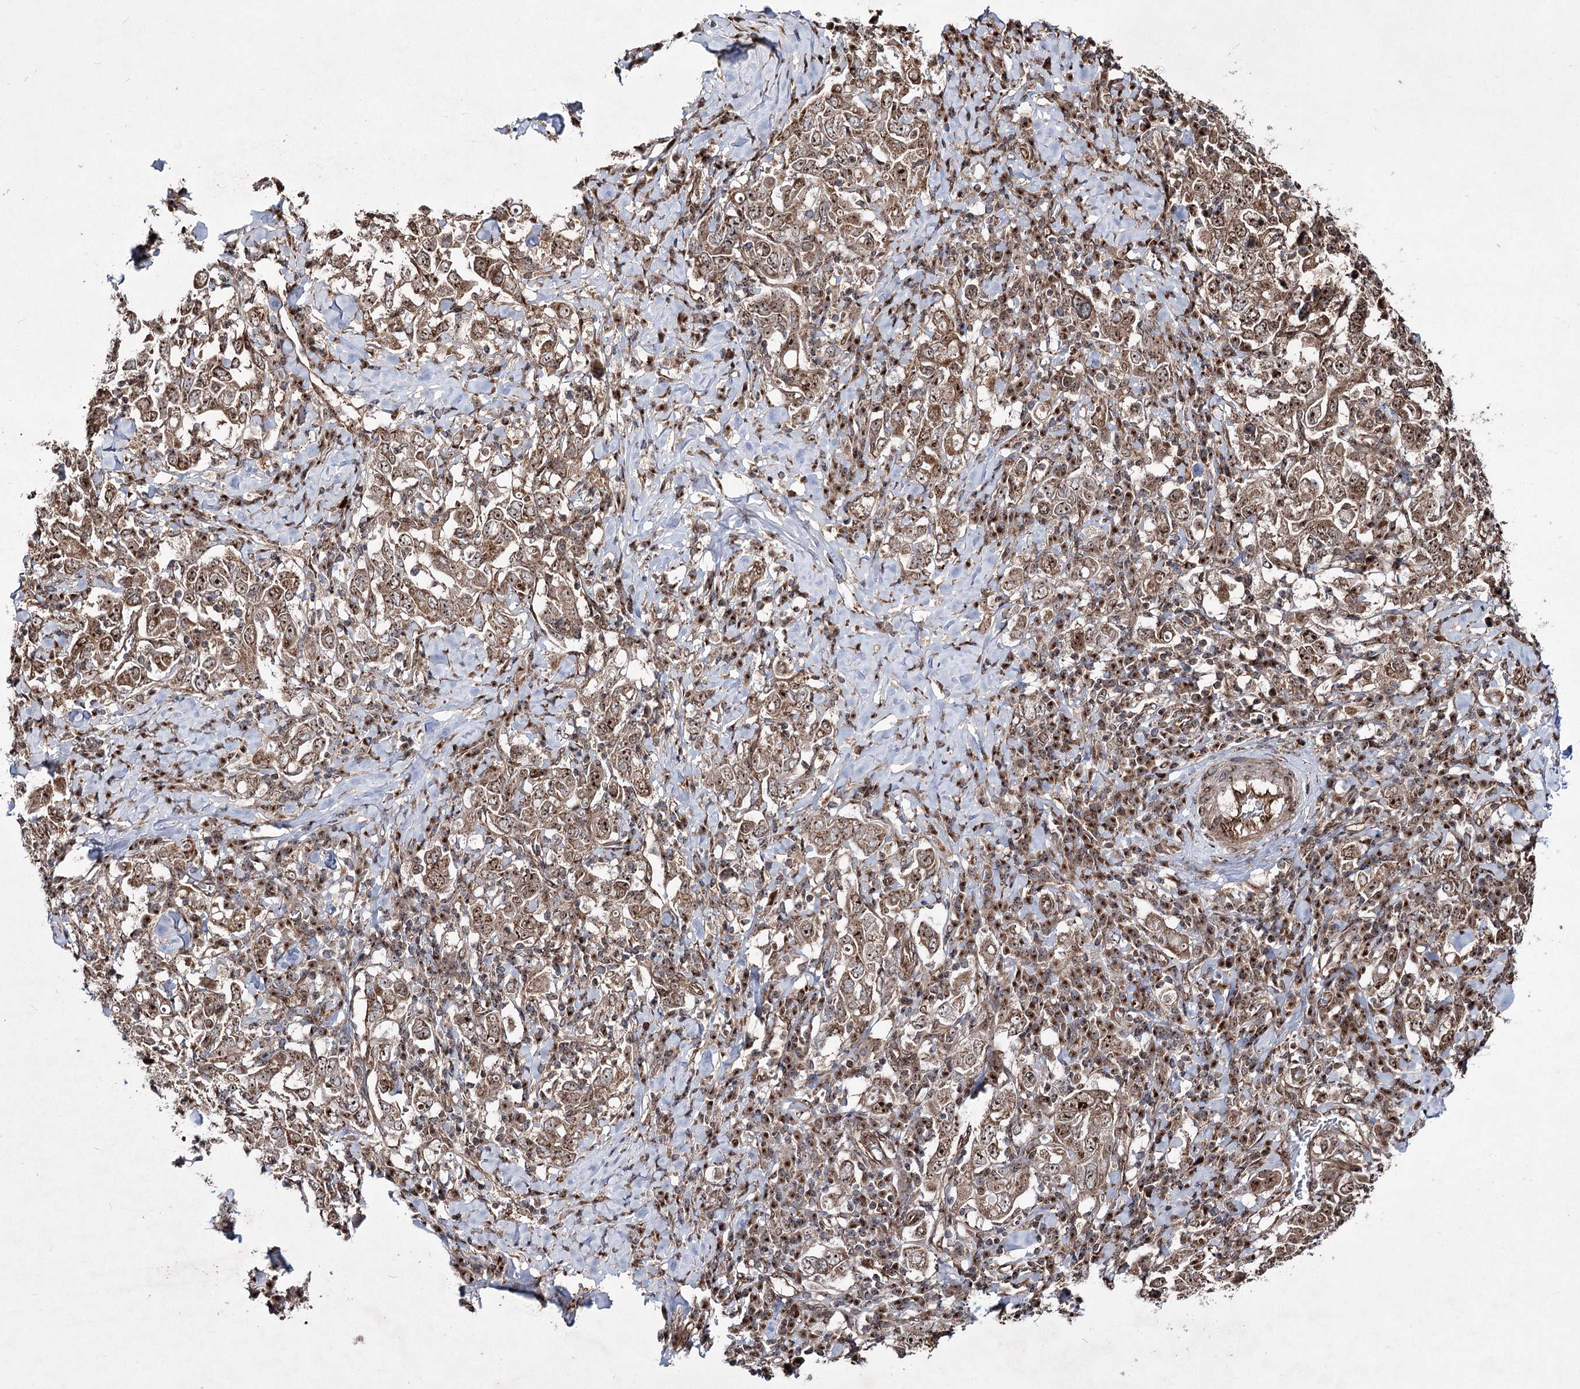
{"staining": {"intensity": "moderate", "quantity": ">75%", "location": "cytoplasmic/membranous,nuclear"}, "tissue": "stomach cancer", "cell_type": "Tumor cells", "image_type": "cancer", "snomed": [{"axis": "morphology", "description": "Adenocarcinoma, NOS"}, {"axis": "topography", "description": "Stomach, upper"}], "caption": "This is an image of immunohistochemistry (IHC) staining of stomach adenocarcinoma, which shows moderate positivity in the cytoplasmic/membranous and nuclear of tumor cells.", "gene": "SERINC5", "patient": {"sex": "male", "age": 62}}